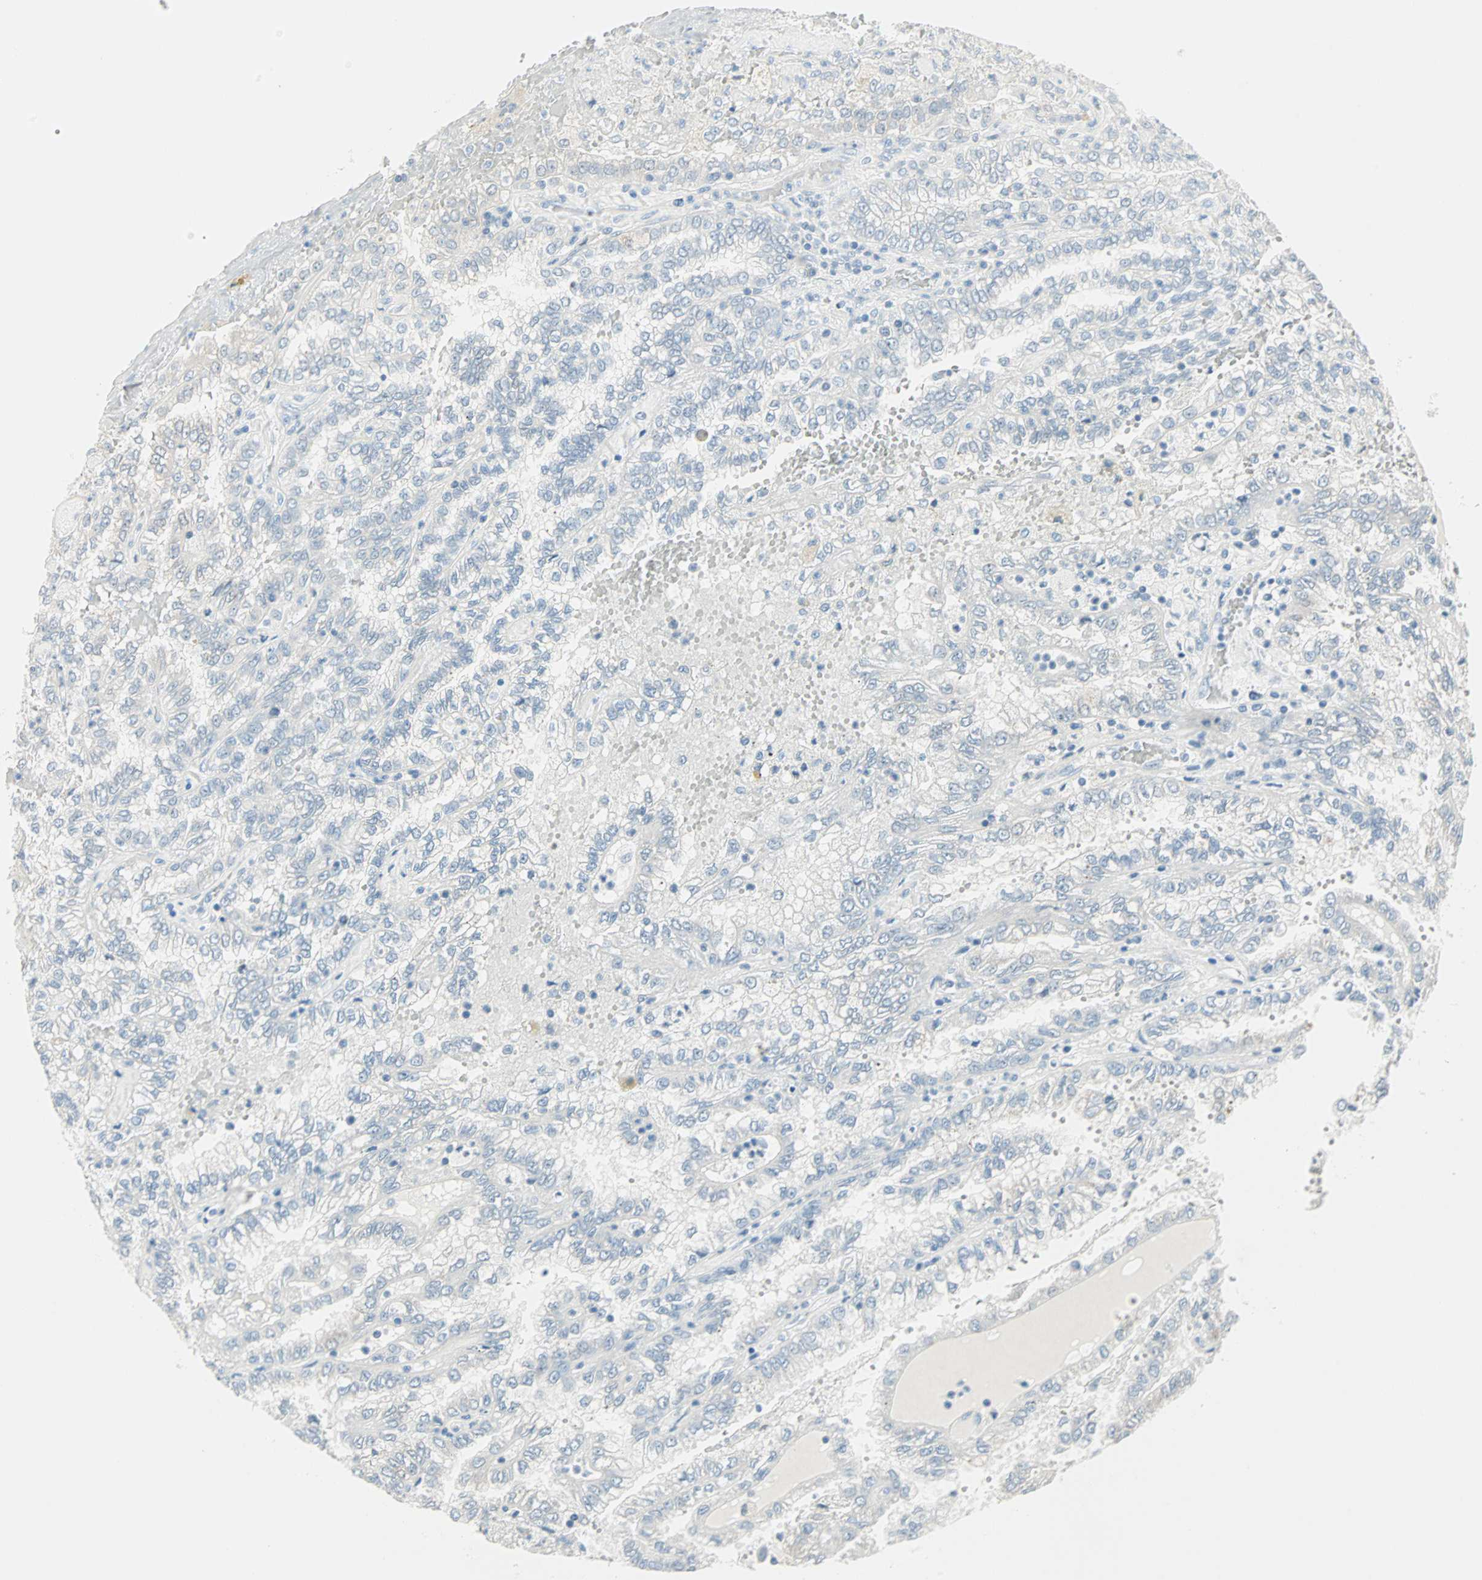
{"staining": {"intensity": "negative", "quantity": "none", "location": "none"}, "tissue": "renal cancer", "cell_type": "Tumor cells", "image_type": "cancer", "snomed": [{"axis": "morphology", "description": "Inflammation, NOS"}, {"axis": "morphology", "description": "Adenocarcinoma, NOS"}, {"axis": "topography", "description": "Kidney"}], "caption": "Photomicrograph shows no protein staining in tumor cells of adenocarcinoma (renal) tissue. (Immunohistochemistry, brightfield microscopy, high magnification).", "gene": "SULT1C2", "patient": {"sex": "male", "age": 68}}